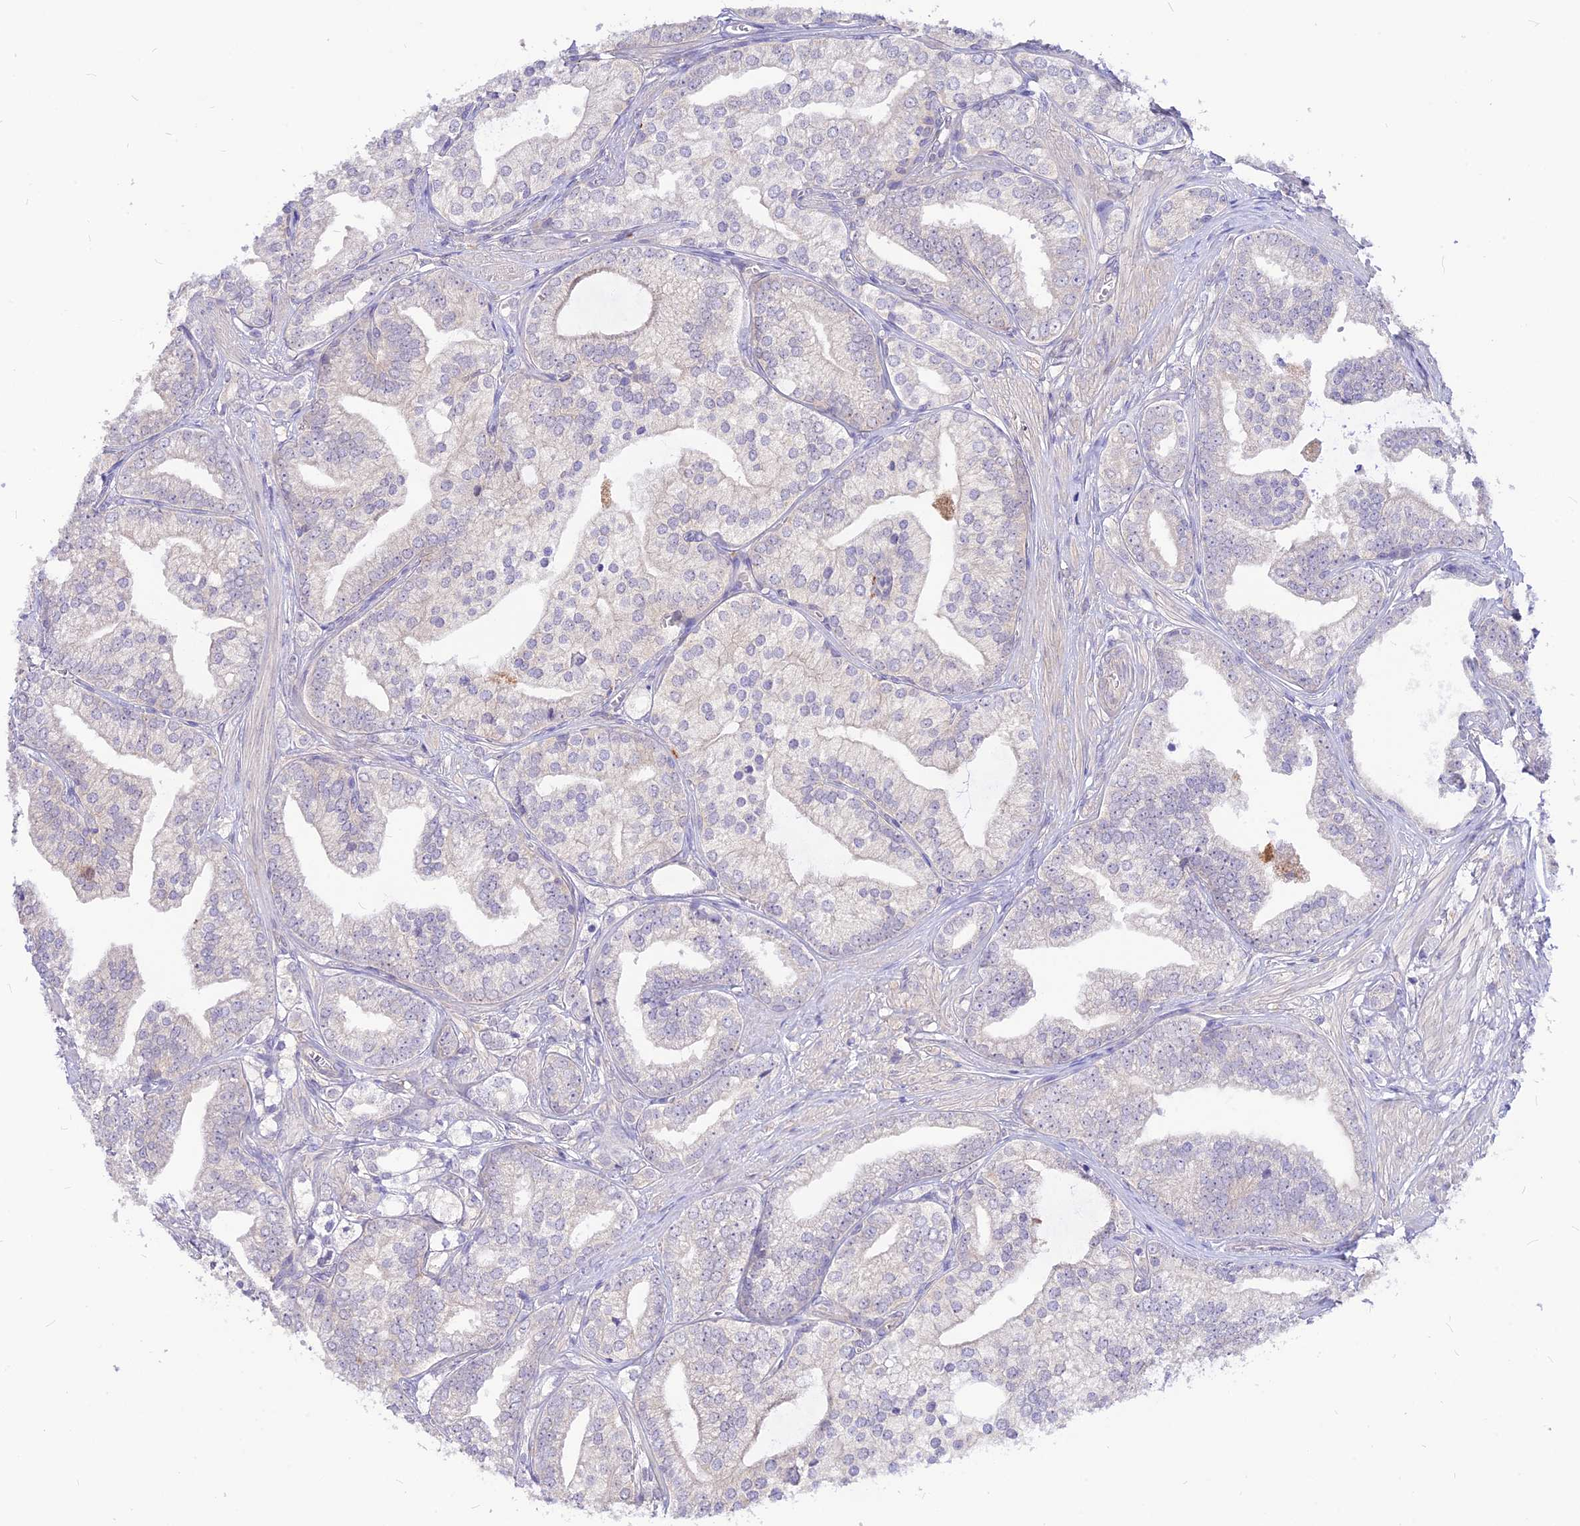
{"staining": {"intensity": "negative", "quantity": "none", "location": "none"}, "tissue": "prostate cancer", "cell_type": "Tumor cells", "image_type": "cancer", "snomed": [{"axis": "morphology", "description": "Adenocarcinoma, High grade"}, {"axis": "topography", "description": "Prostate"}], "caption": "This is a histopathology image of IHC staining of high-grade adenocarcinoma (prostate), which shows no staining in tumor cells.", "gene": "CZIB", "patient": {"sex": "male", "age": 50}}